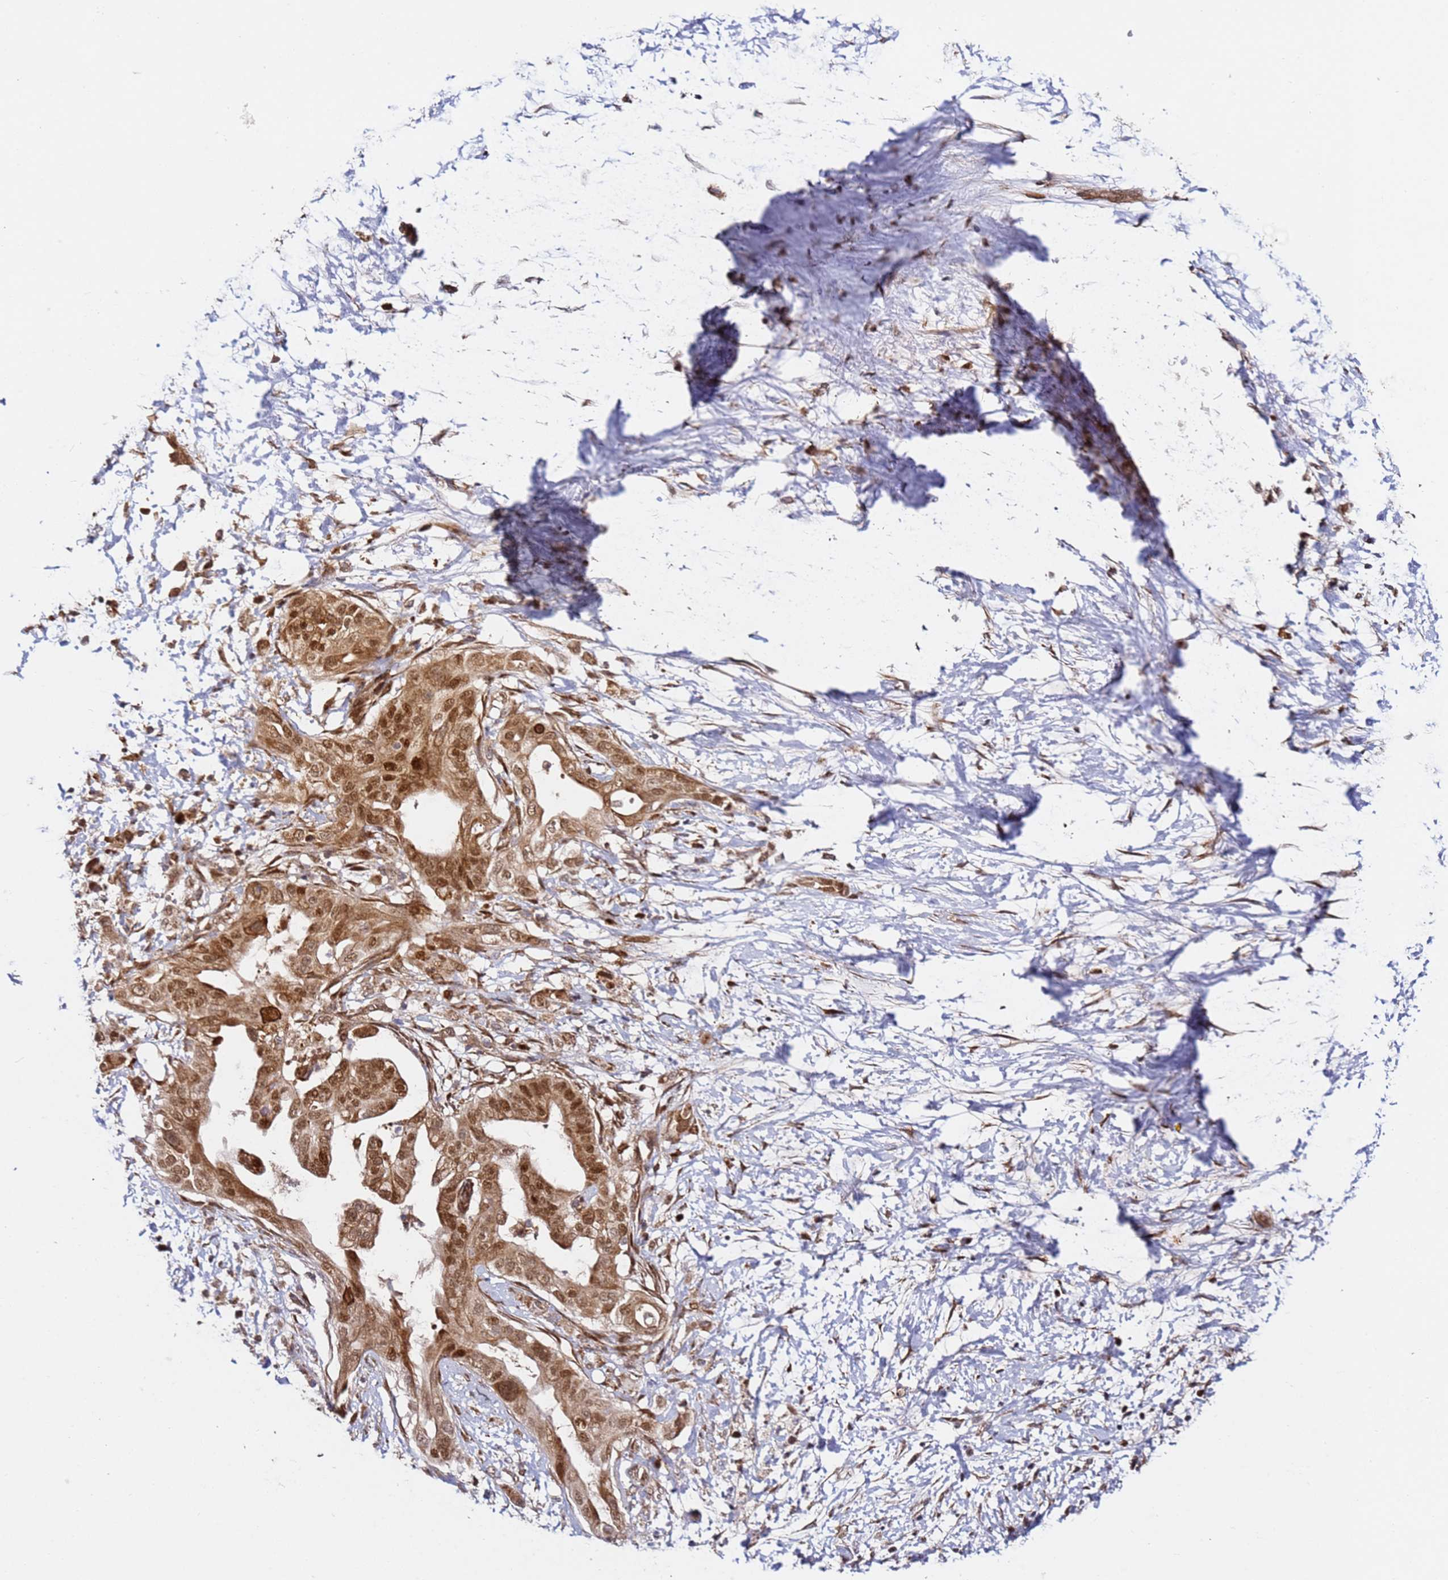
{"staining": {"intensity": "moderate", "quantity": ">75%", "location": "cytoplasmic/membranous,nuclear"}, "tissue": "pancreatic cancer", "cell_type": "Tumor cells", "image_type": "cancer", "snomed": [{"axis": "morphology", "description": "Adenocarcinoma, NOS"}, {"axis": "topography", "description": "Pancreas"}], "caption": "Immunohistochemistry of human adenocarcinoma (pancreatic) exhibits medium levels of moderate cytoplasmic/membranous and nuclear positivity in about >75% of tumor cells.", "gene": "SMOX", "patient": {"sex": "male", "age": 68}}